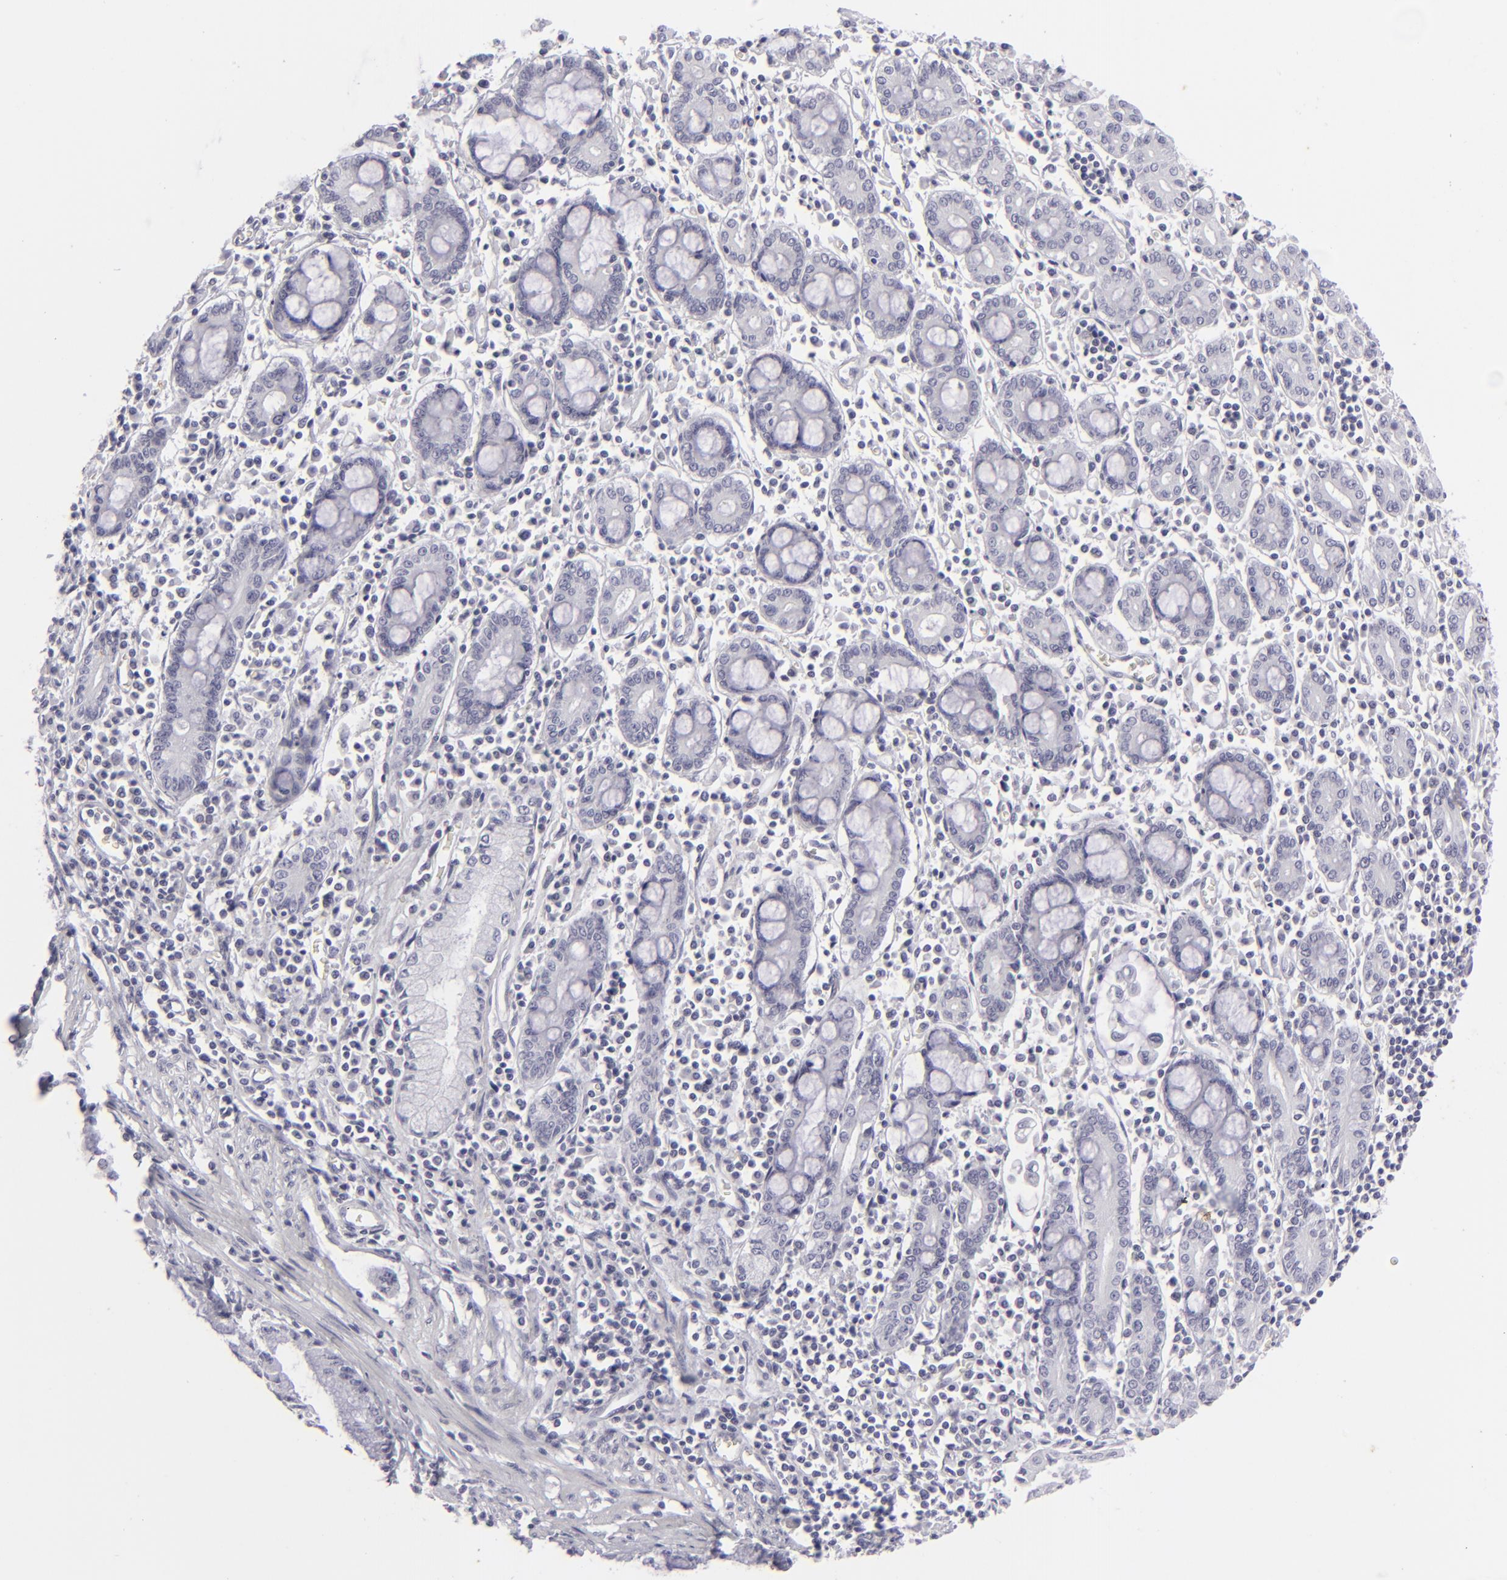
{"staining": {"intensity": "negative", "quantity": "none", "location": "none"}, "tissue": "pancreatic cancer", "cell_type": "Tumor cells", "image_type": "cancer", "snomed": [{"axis": "morphology", "description": "Adenocarcinoma, NOS"}, {"axis": "topography", "description": "Pancreas"}], "caption": "The IHC photomicrograph has no significant expression in tumor cells of adenocarcinoma (pancreatic) tissue.", "gene": "KRT1", "patient": {"sex": "male", "age": 59}}